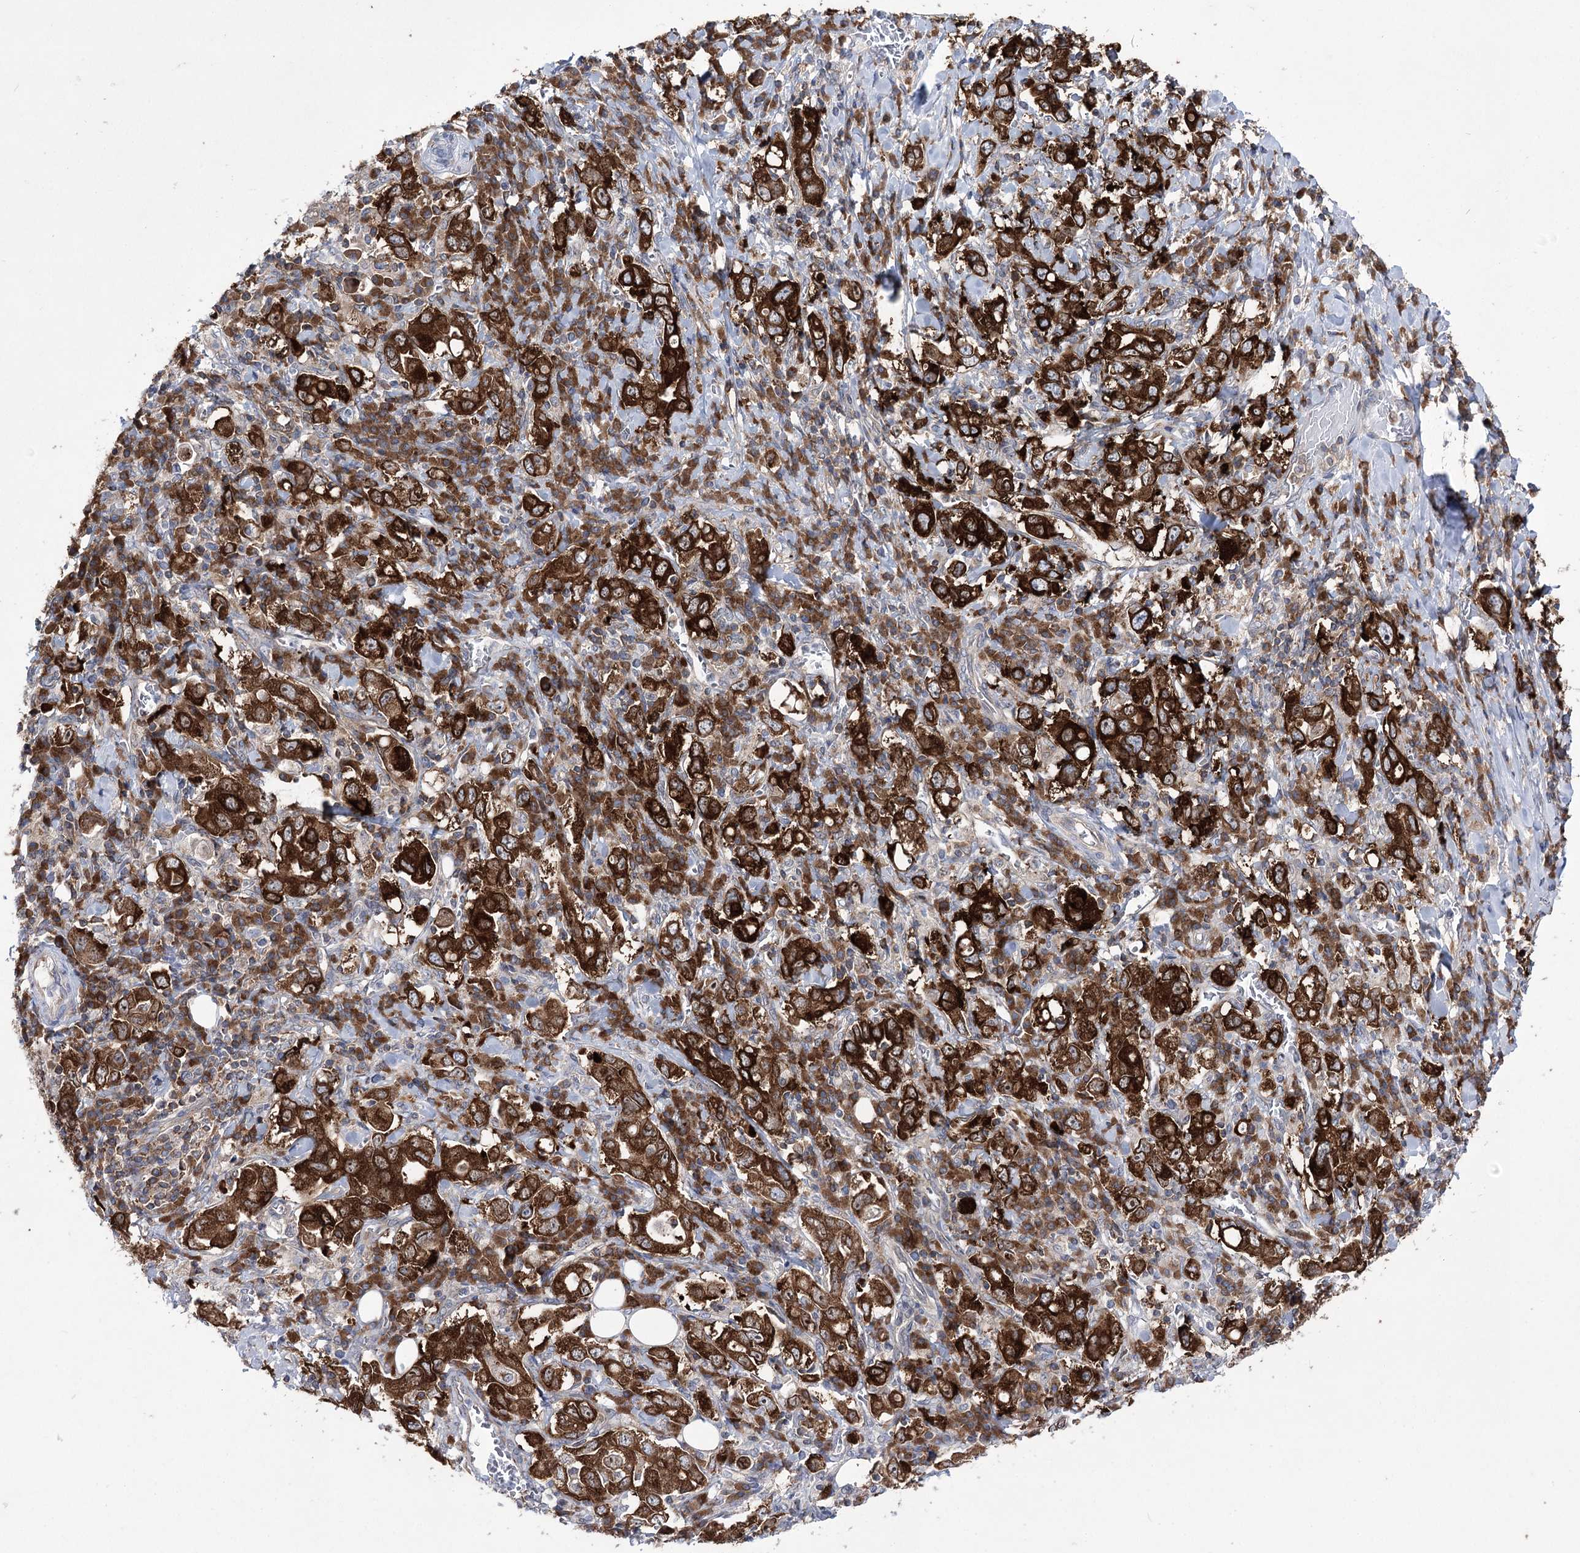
{"staining": {"intensity": "strong", "quantity": ">75%", "location": "cytoplasmic/membranous"}, "tissue": "stomach cancer", "cell_type": "Tumor cells", "image_type": "cancer", "snomed": [{"axis": "morphology", "description": "Adenocarcinoma, NOS"}, {"axis": "topography", "description": "Stomach, upper"}], "caption": "Immunohistochemical staining of adenocarcinoma (stomach) demonstrates high levels of strong cytoplasmic/membranous protein staining in approximately >75% of tumor cells.", "gene": "ZNF622", "patient": {"sex": "male", "age": 62}}